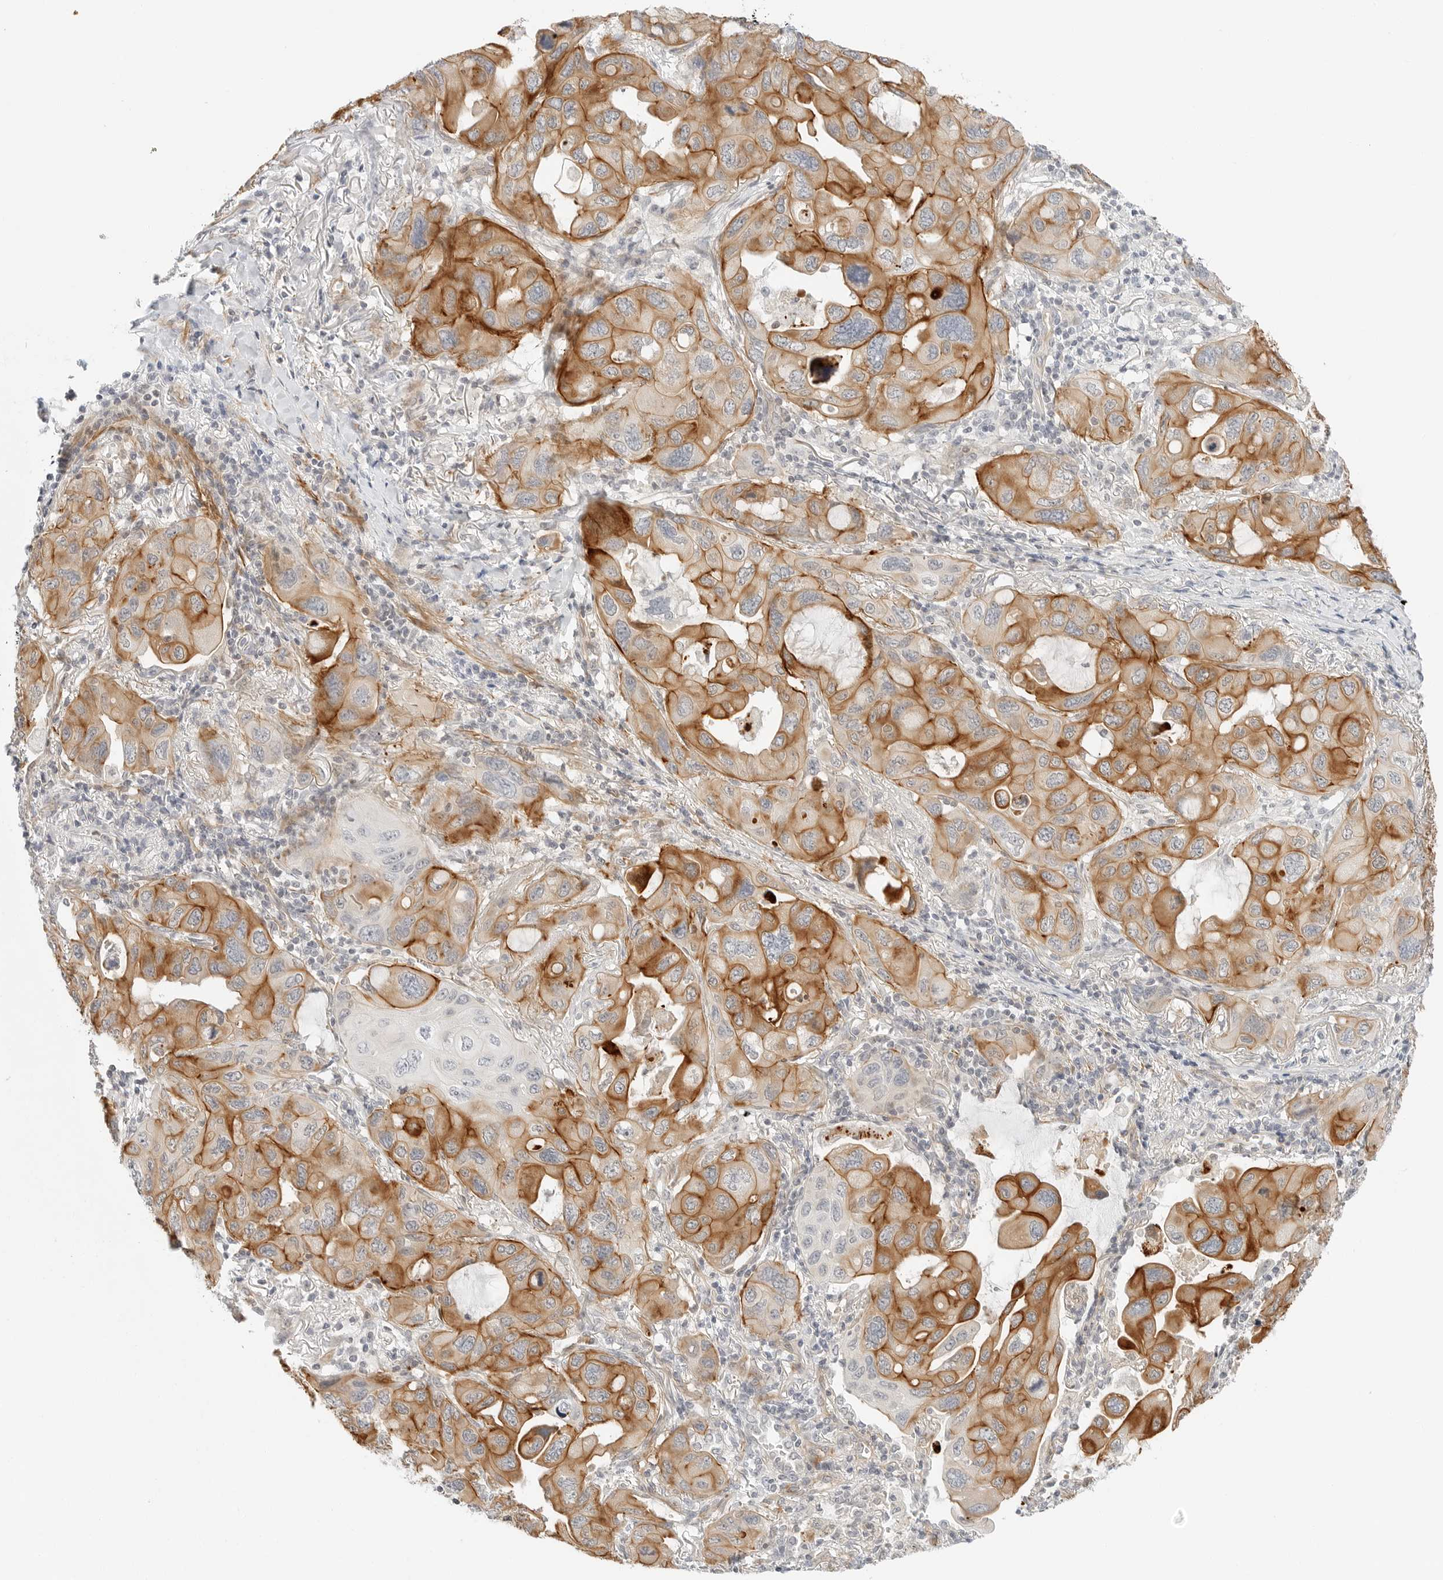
{"staining": {"intensity": "strong", "quantity": ">75%", "location": "cytoplasmic/membranous"}, "tissue": "lung cancer", "cell_type": "Tumor cells", "image_type": "cancer", "snomed": [{"axis": "morphology", "description": "Squamous cell carcinoma, NOS"}, {"axis": "topography", "description": "Lung"}], "caption": "The histopathology image exhibits a brown stain indicating the presence of a protein in the cytoplasmic/membranous of tumor cells in lung squamous cell carcinoma. The protein is stained brown, and the nuclei are stained in blue (DAB IHC with brightfield microscopy, high magnification).", "gene": "IQCC", "patient": {"sex": "female", "age": 73}}